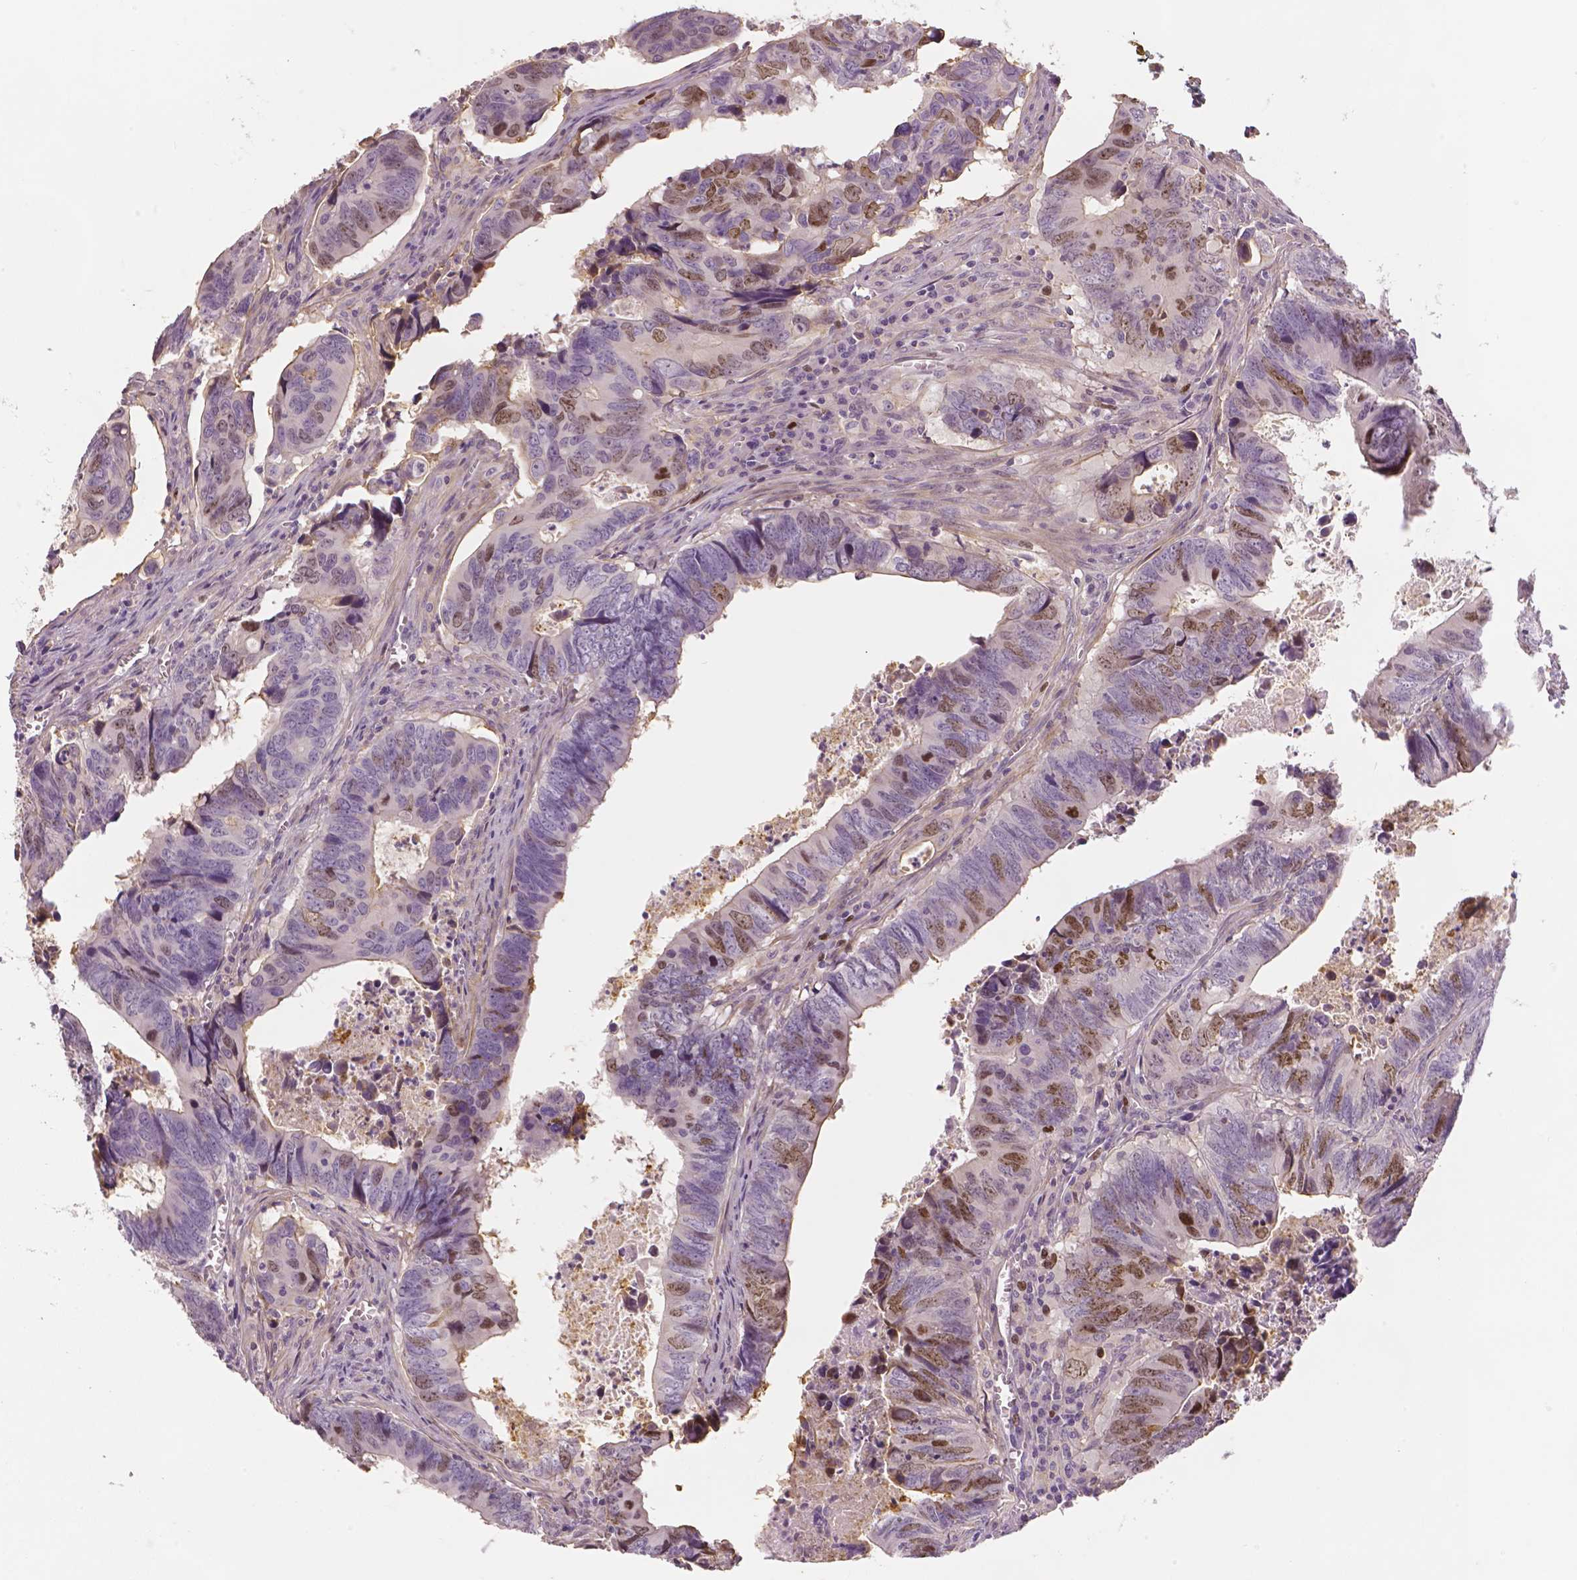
{"staining": {"intensity": "moderate", "quantity": "<25%", "location": "nuclear"}, "tissue": "colorectal cancer", "cell_type": "Tumor cells", "image_type": "cancer", "snomed": [{"axis": "morphology", "description": "Adenocarcinoma, NOS"}, {"axis": "topography", "description": "Colon"}], "caption": "Colorectal cancer (adenocarcinoma) stained with a protein marker reveals moderate staining in tumor cells.", "gene": "MKI67", "patient": {"sex": "female", "age": 82}}